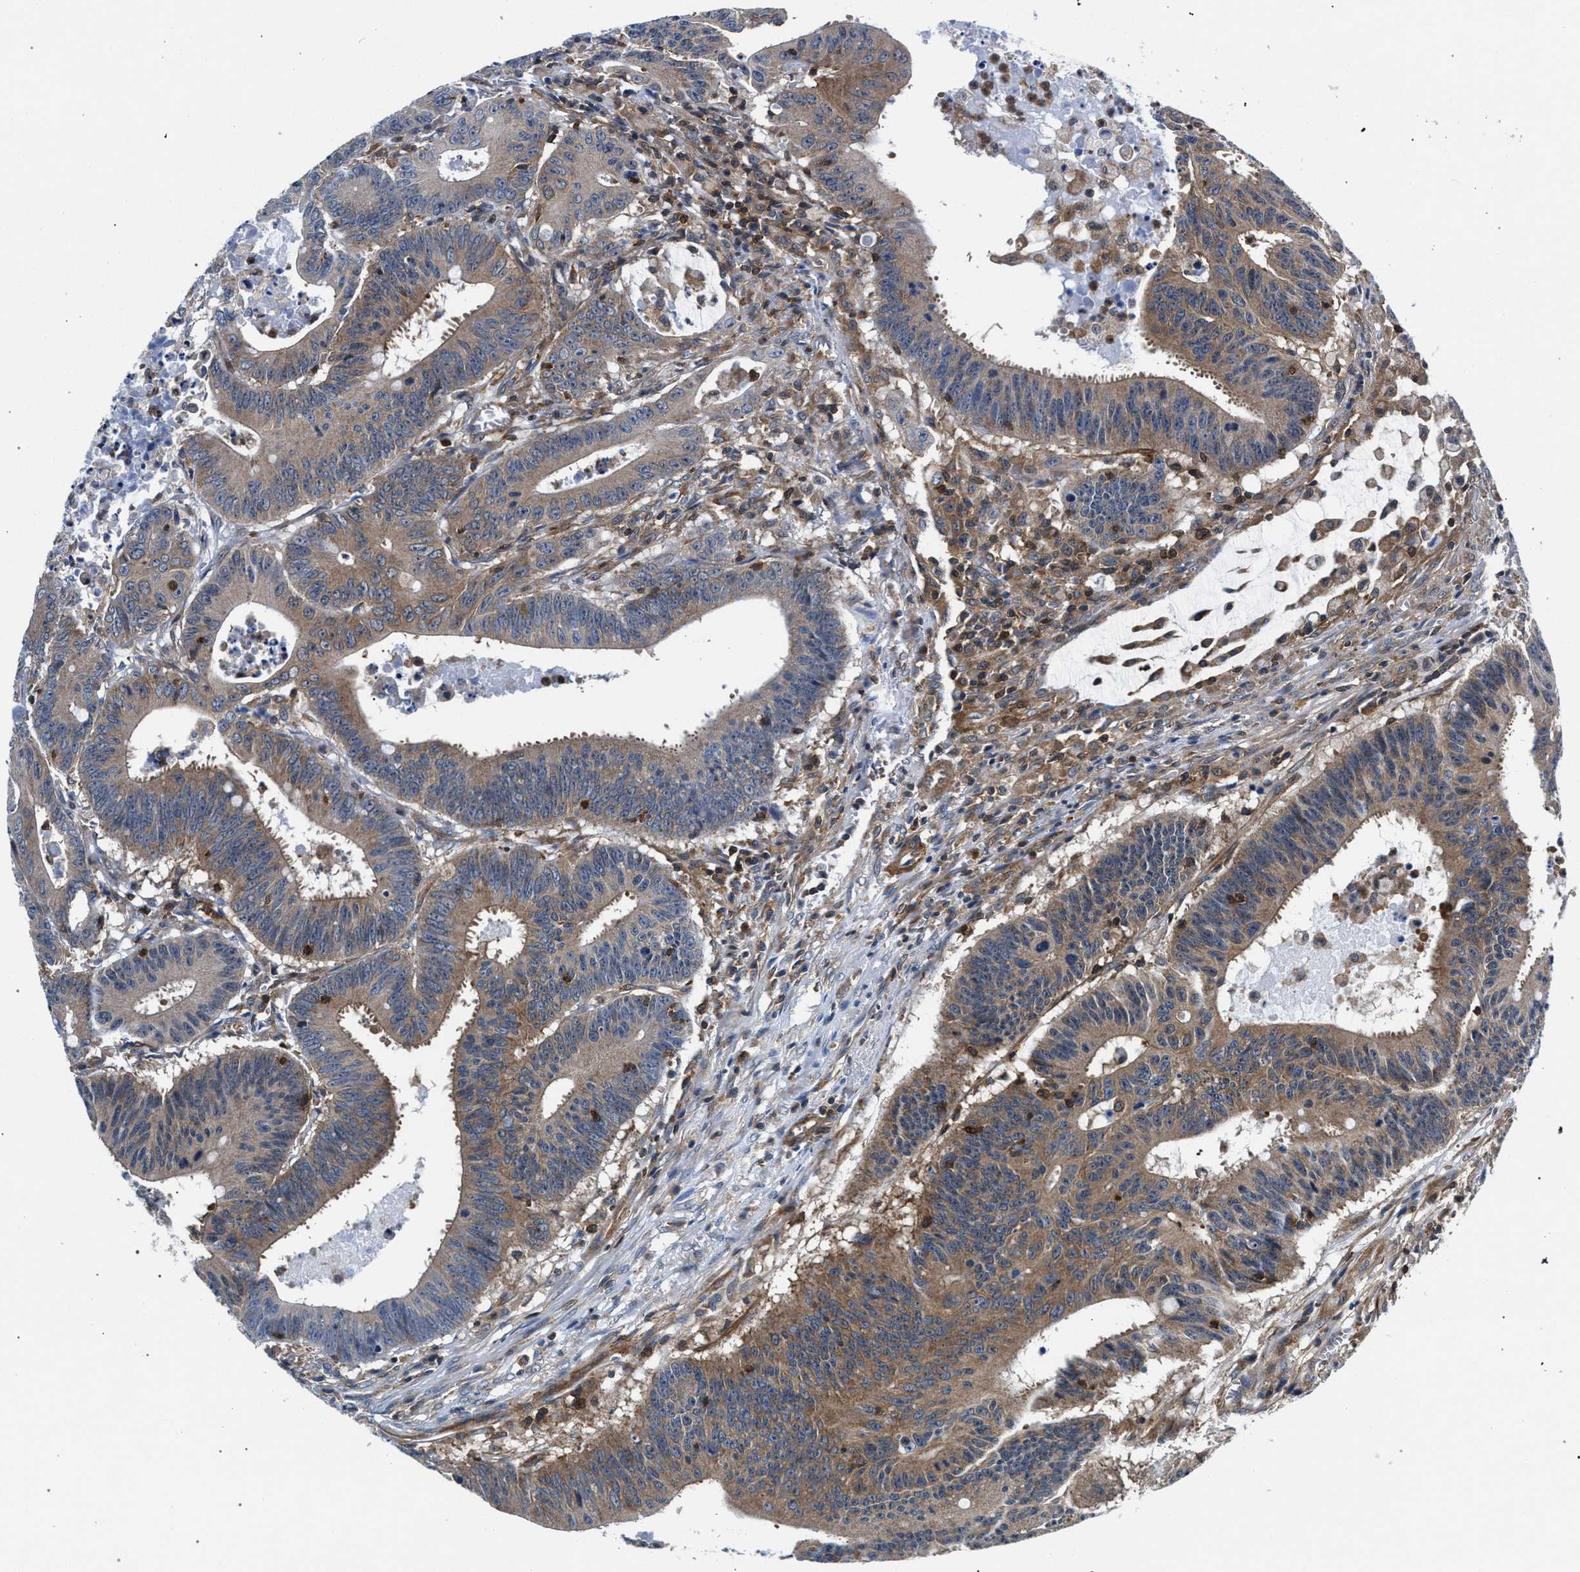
{"staining": {"intensity": "weak", "quantity": ">75%", "location": "cytoplasmic/membranous"}, "tissue": "colorectal cancer", "cell_type": "Tumor cells", "image_type": "cancer", "snomed": [{"axis": "morphology", "description": "Adenocarcinoma, NOS"}, {"axis": "topography", "description": "Colon"}], "caption": "Adenocarcinoma (colorectal) stained with a brown dye demonstrates weak cytoplasmic/membranous positive expression in approximately >75% of tumor cells.", "gene": "LASP1", "patient": {"sex": "male", "age": 45}}